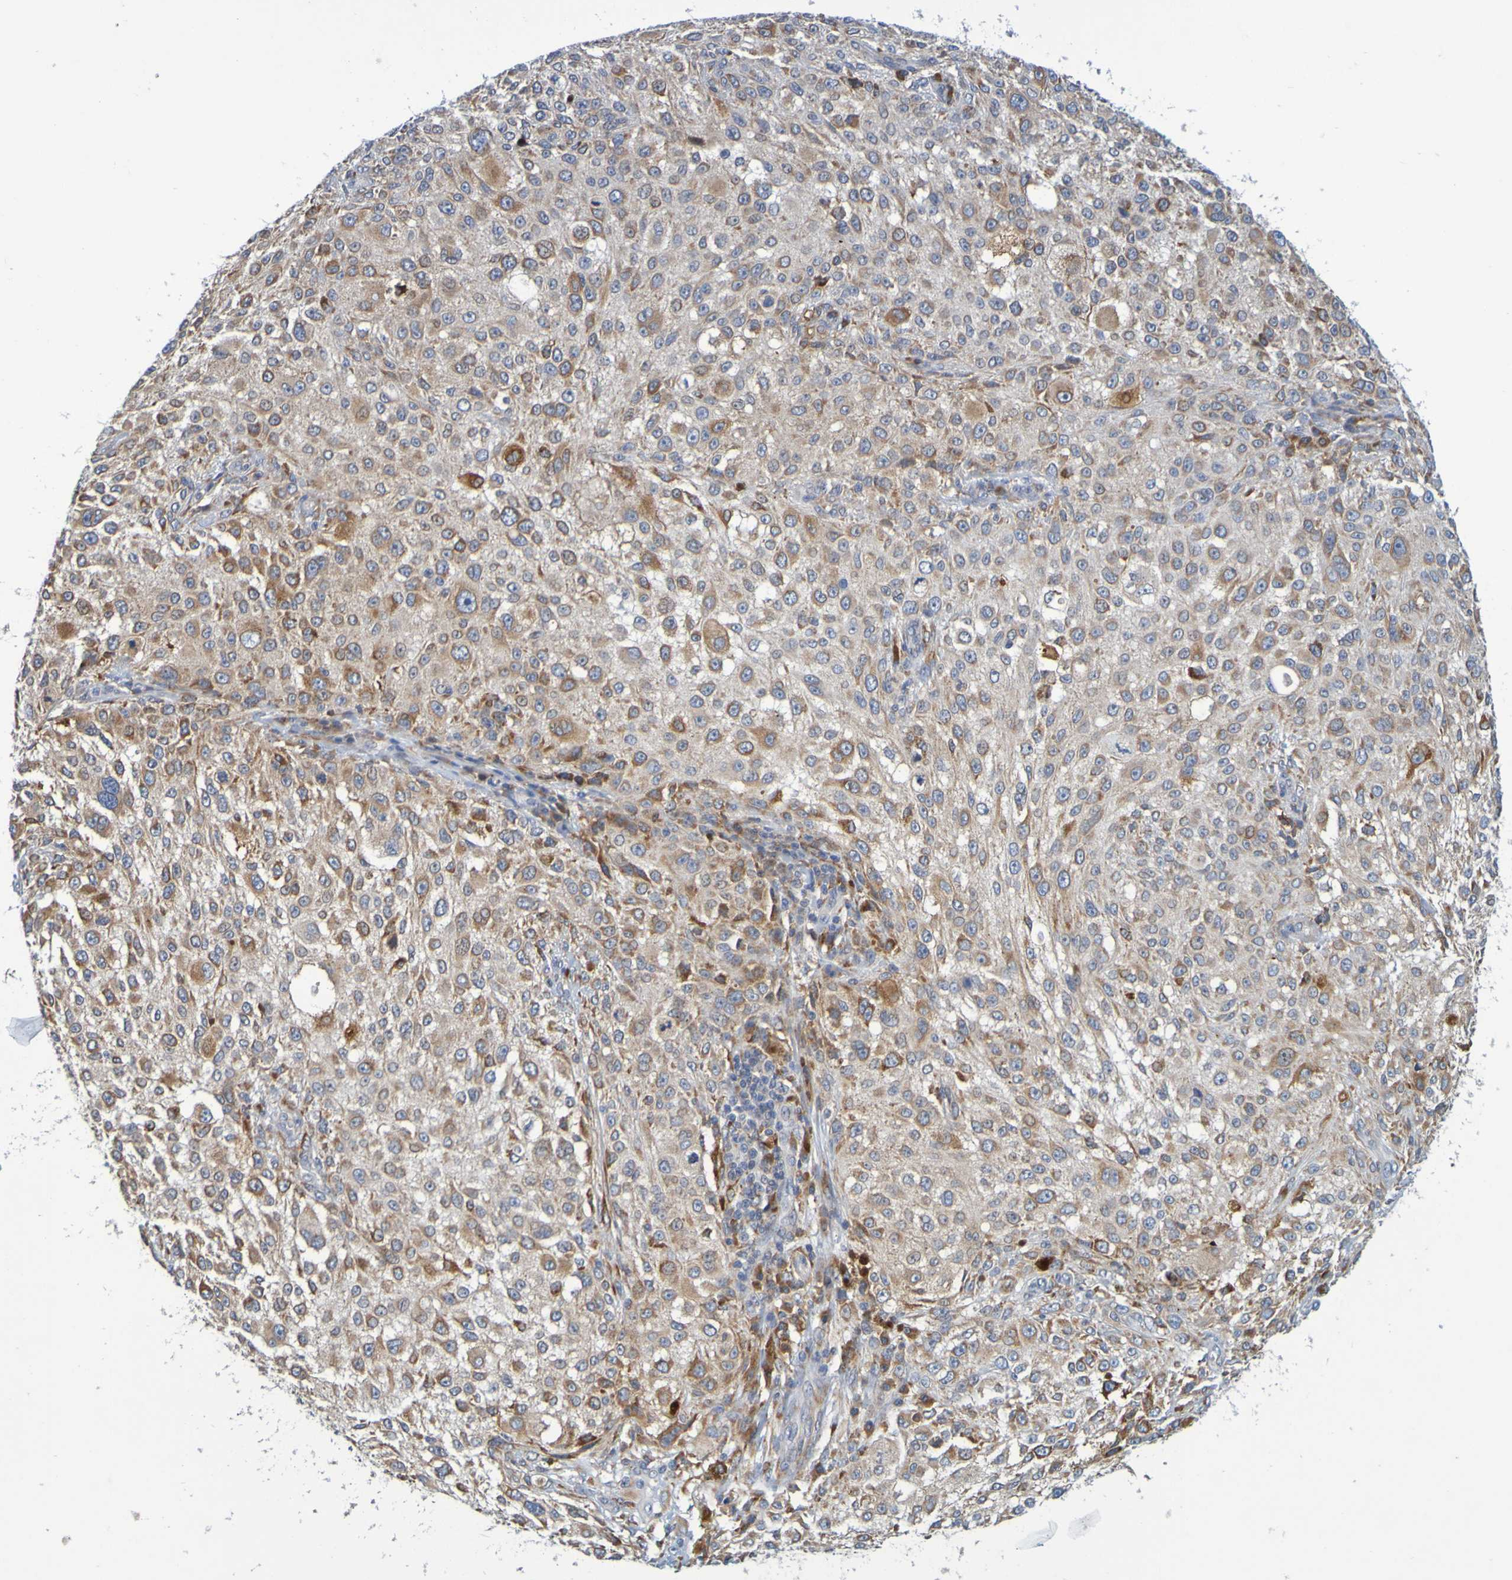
{"staining": {"intensity": "moderate", "quantity": "25%-75%", "location": "cytoplasmic/membranous"}, "tissue": "melanoma", "cell_type": "Tumor cells", "image_type": "cancer", "snomed": [{"axis": "morphology", "description": "Necrosis, NOS"}, {"axis": "morphology", "description": "Malignant melanoma, NOS"}, {"axis": "topography", "description": "Skin"}], "caption": "Immunohistochemical staining of melanoma reveals medium levels of moderate cytoplasmic/membranous positivity in approximately 25%-75% of tumor cells.", "gene": "SIL1", "patient": {"sex": "female", "age": 87}}